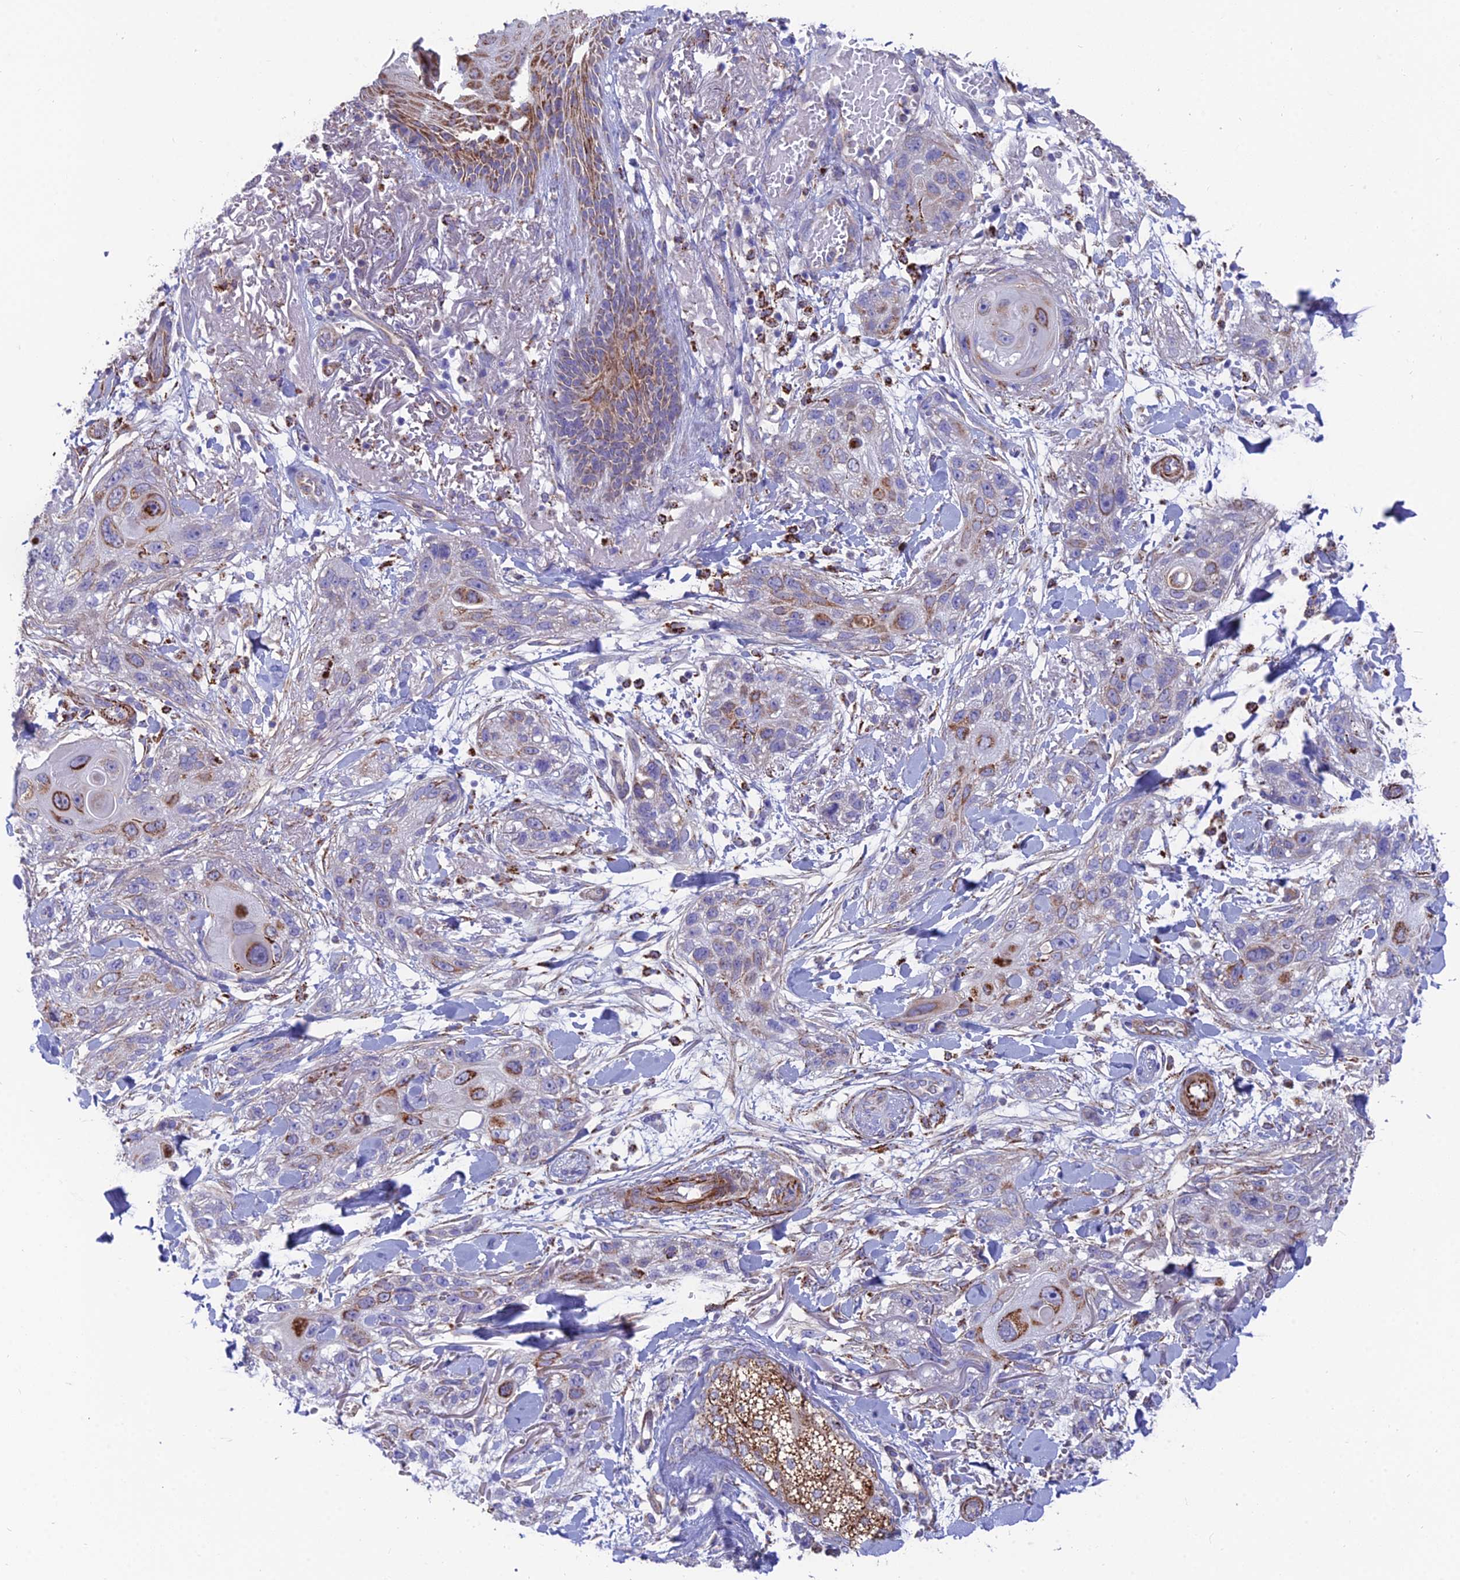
{"staining": {"intensity": "strong", "quantity": "<25%", "location": "cytoplasmic/membranous"}, "tissue": "skin cancer", "cell_type": "Tumor cells", "image_type": "cancer", "snomed": [{"axis": "morphology", "description": "Normal tissue, NOS"}, {"axis": "morphology", "description": "Squamous cell carcinoma, NOS"}, {"axis": "topography", "description": "Skin"}], "caption": "Immunohistochemistry histopathology image of neoplastic tissue: squamous cell carcinoma (skin) stained using immunohistochemistry (IHC) displays medium levels of strong protein expression localized specifically in the cytoplasmic/membranous of tumor cells, appearing as a cytoplasmic/membranous brown color.", "gene": "TIGD6", "patient": {"sex": "male", "age": 72}}